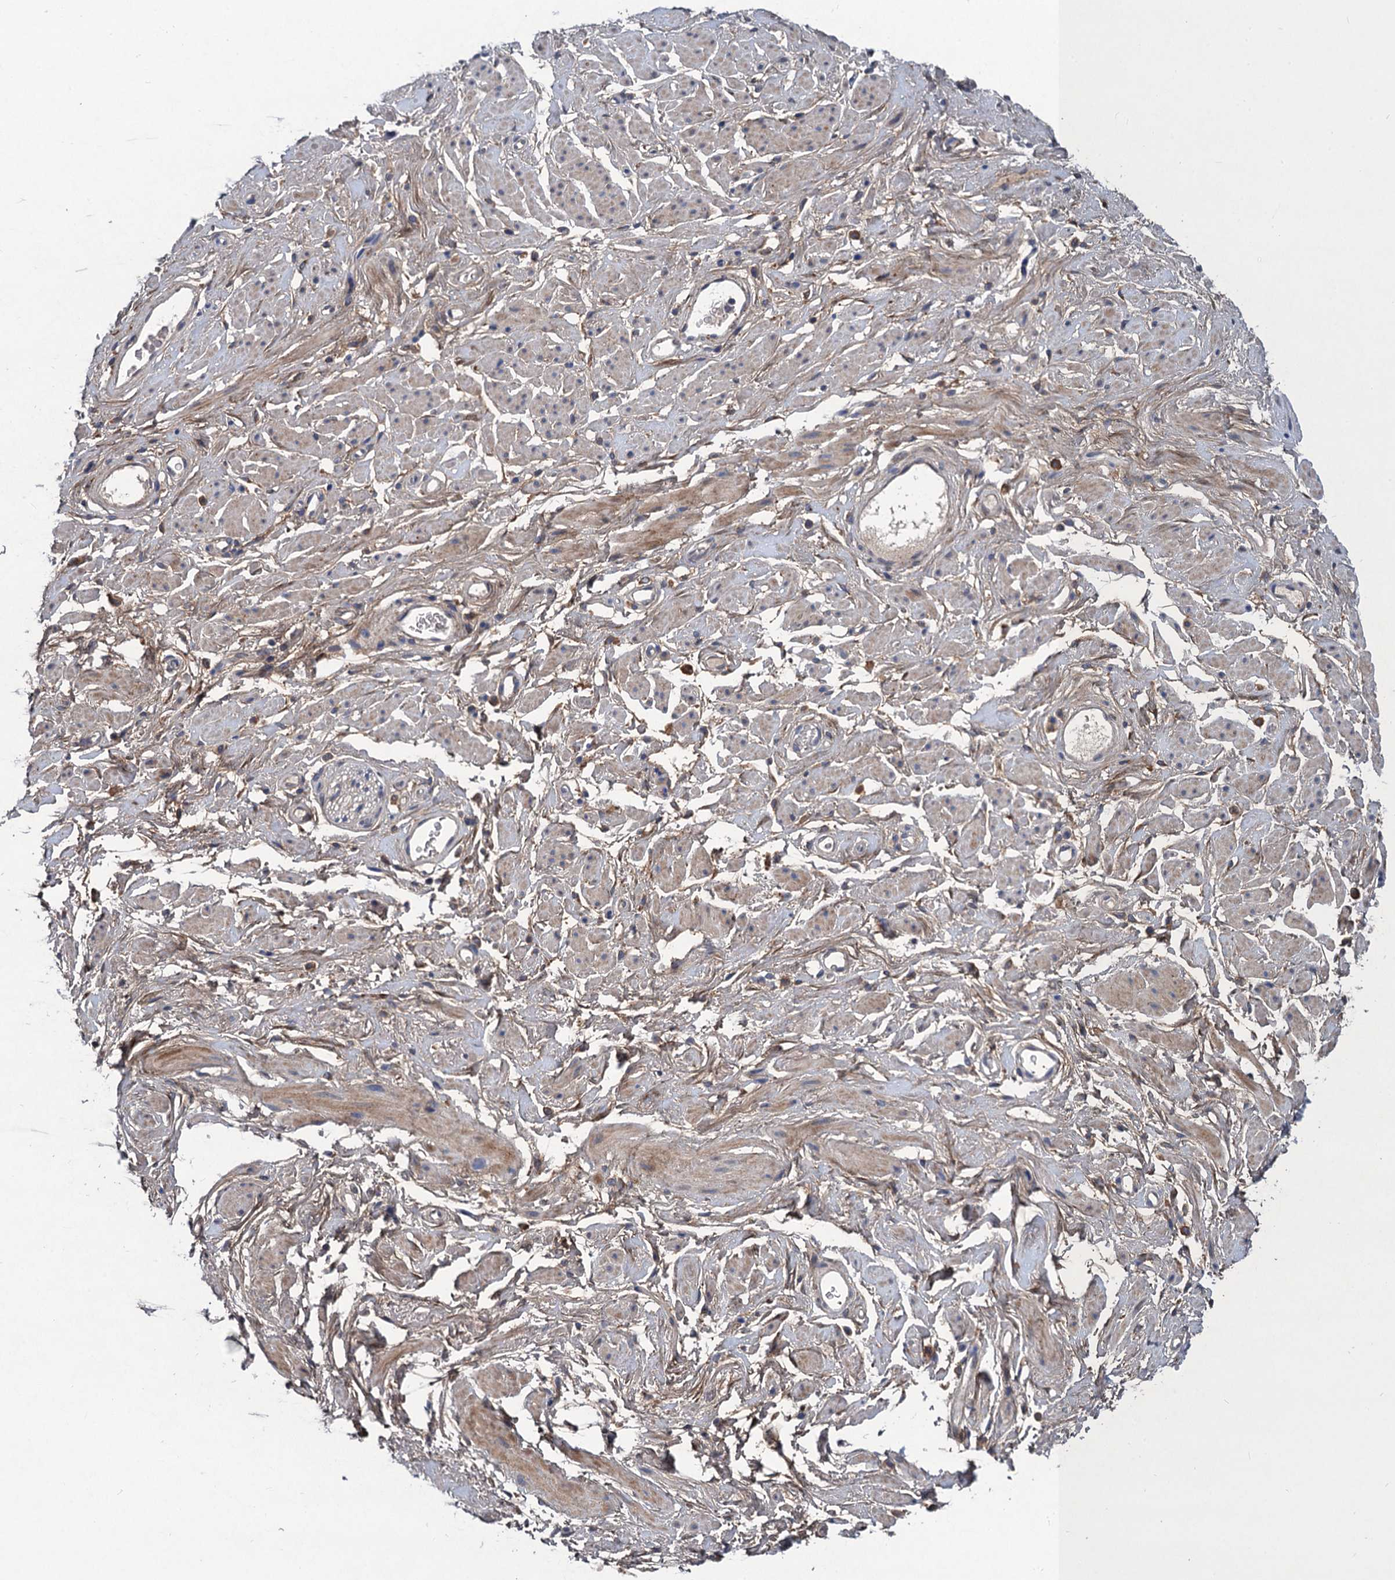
{"staining": {"intensity": "negative", "quantity": "none", "location": "none"}, "tissue": "adipose tissue", "cell_type": "Adipocytes", "image_type": "normal", "snomed": [{"axis": "morphology", "description": "Normal tissue, NOS"}, {"axis": "morphology", "description": "Adenocarcinoma, NOS"}, {"axis": "topography", "description": "Rectum"}, {"axis": "topography", "description": "Vagina"}, {"axis": "topography", "description": "Peripheral nerve tissue"}], "caption": "IHC micrograph of unremarkable adipose tissue: human adipose tissue stained with DAB (3,3'-diaminobenzidine) exhibits no significant protein expression in adipocytes. (Brightfield microscopy of DAB IHC at high magnification).", "gene": "TRAF7", "patient": {"sex": "female", "age": 71}}